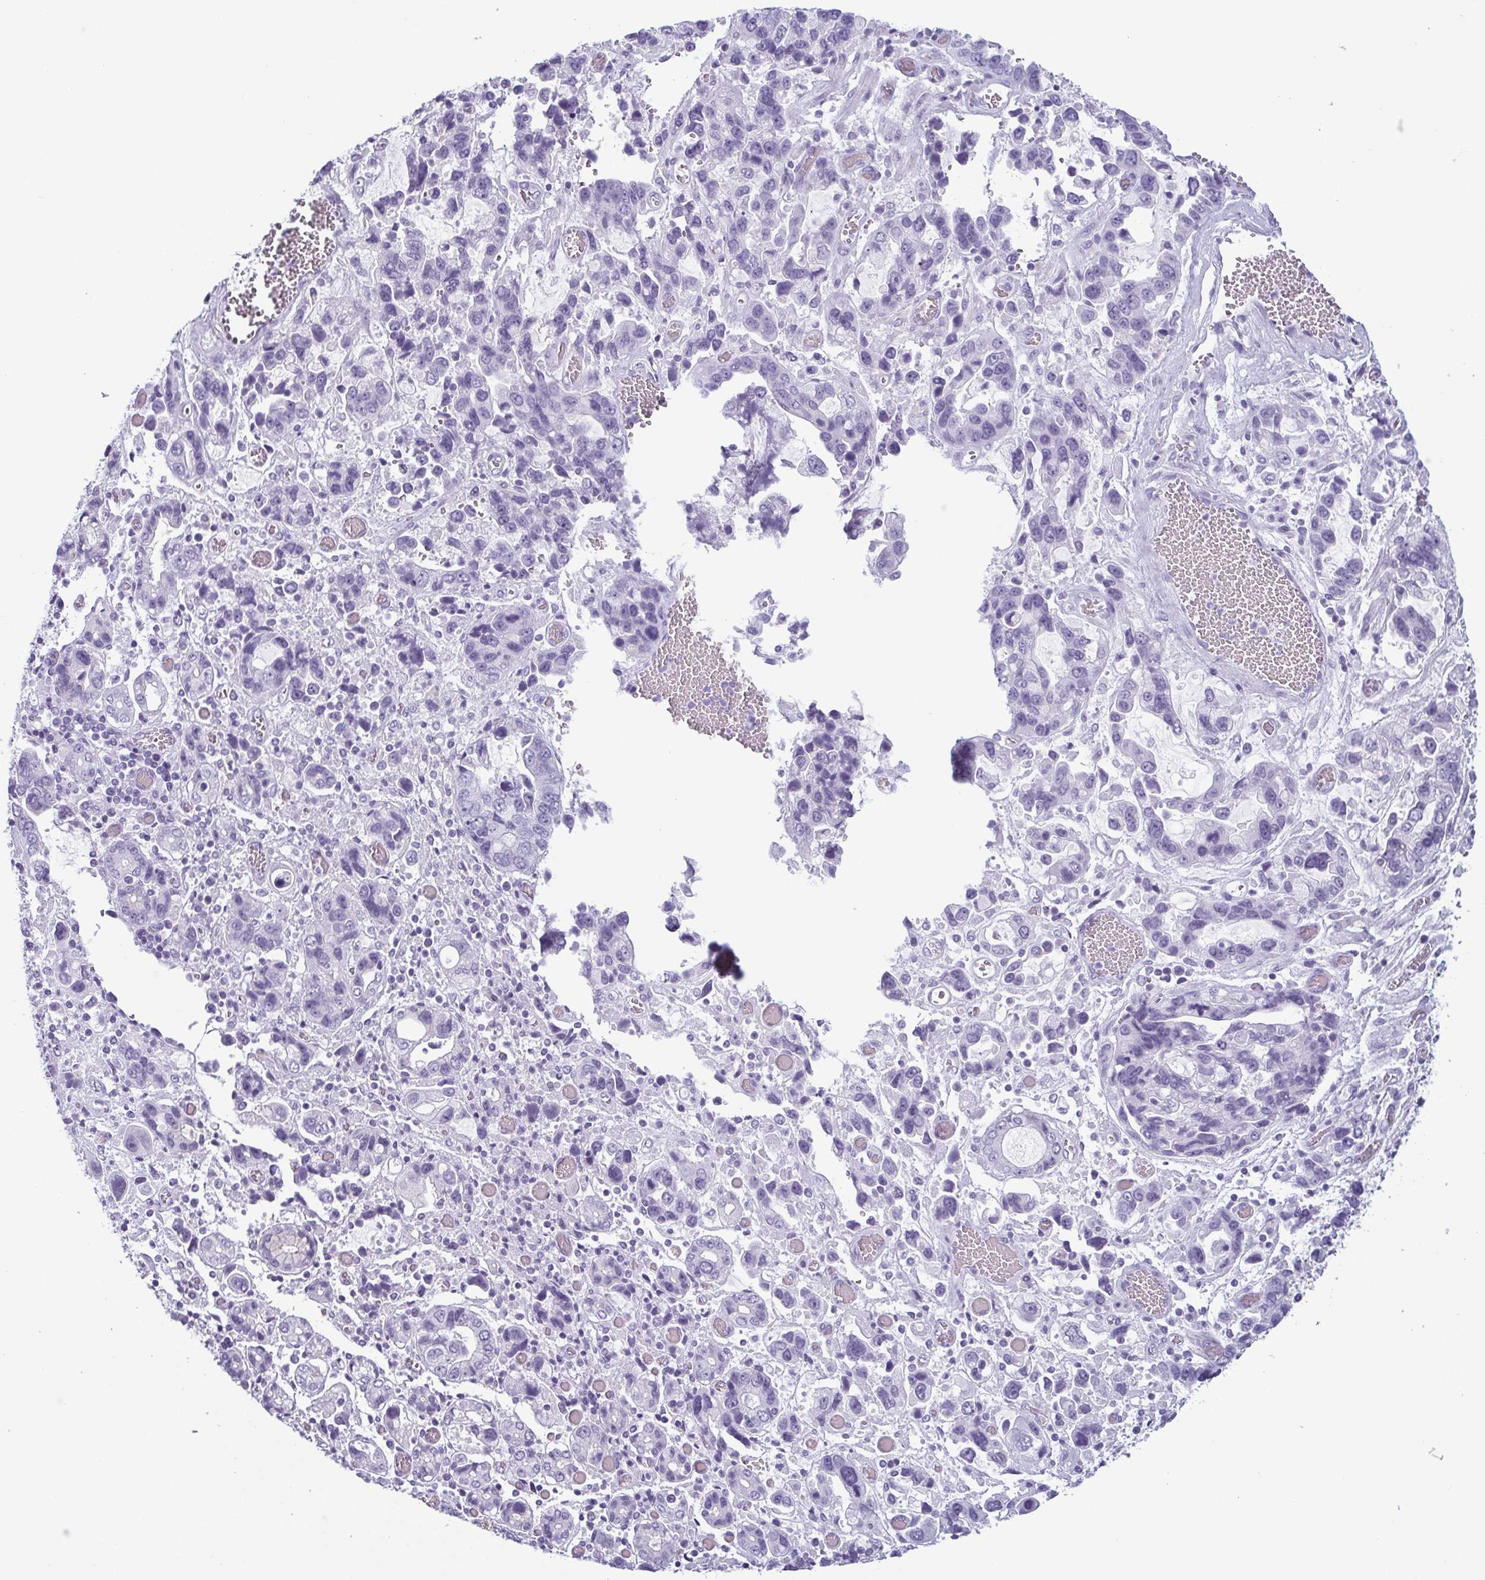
{"staining": {"intensity": "negative", "quantity": "none", "location": "none"}, "tissue": "stomach cancer", "cell_type": "Tumor cells", "image_type": "cancer", "snomed": [{"axis": "morphology", "description": "Adenocarcinoma, NOS"}, {"axis": "topography", "description": "Stomach, upper"}], "caption": "High power microscopy histopathology image of an immunohistochemistry (IHC) histopathology image of adenocarcinoma (stomach), revealing no significant expression in tumor cells.", "gene": "KRT78", "patient": {"sex": "female", "age": 81}}